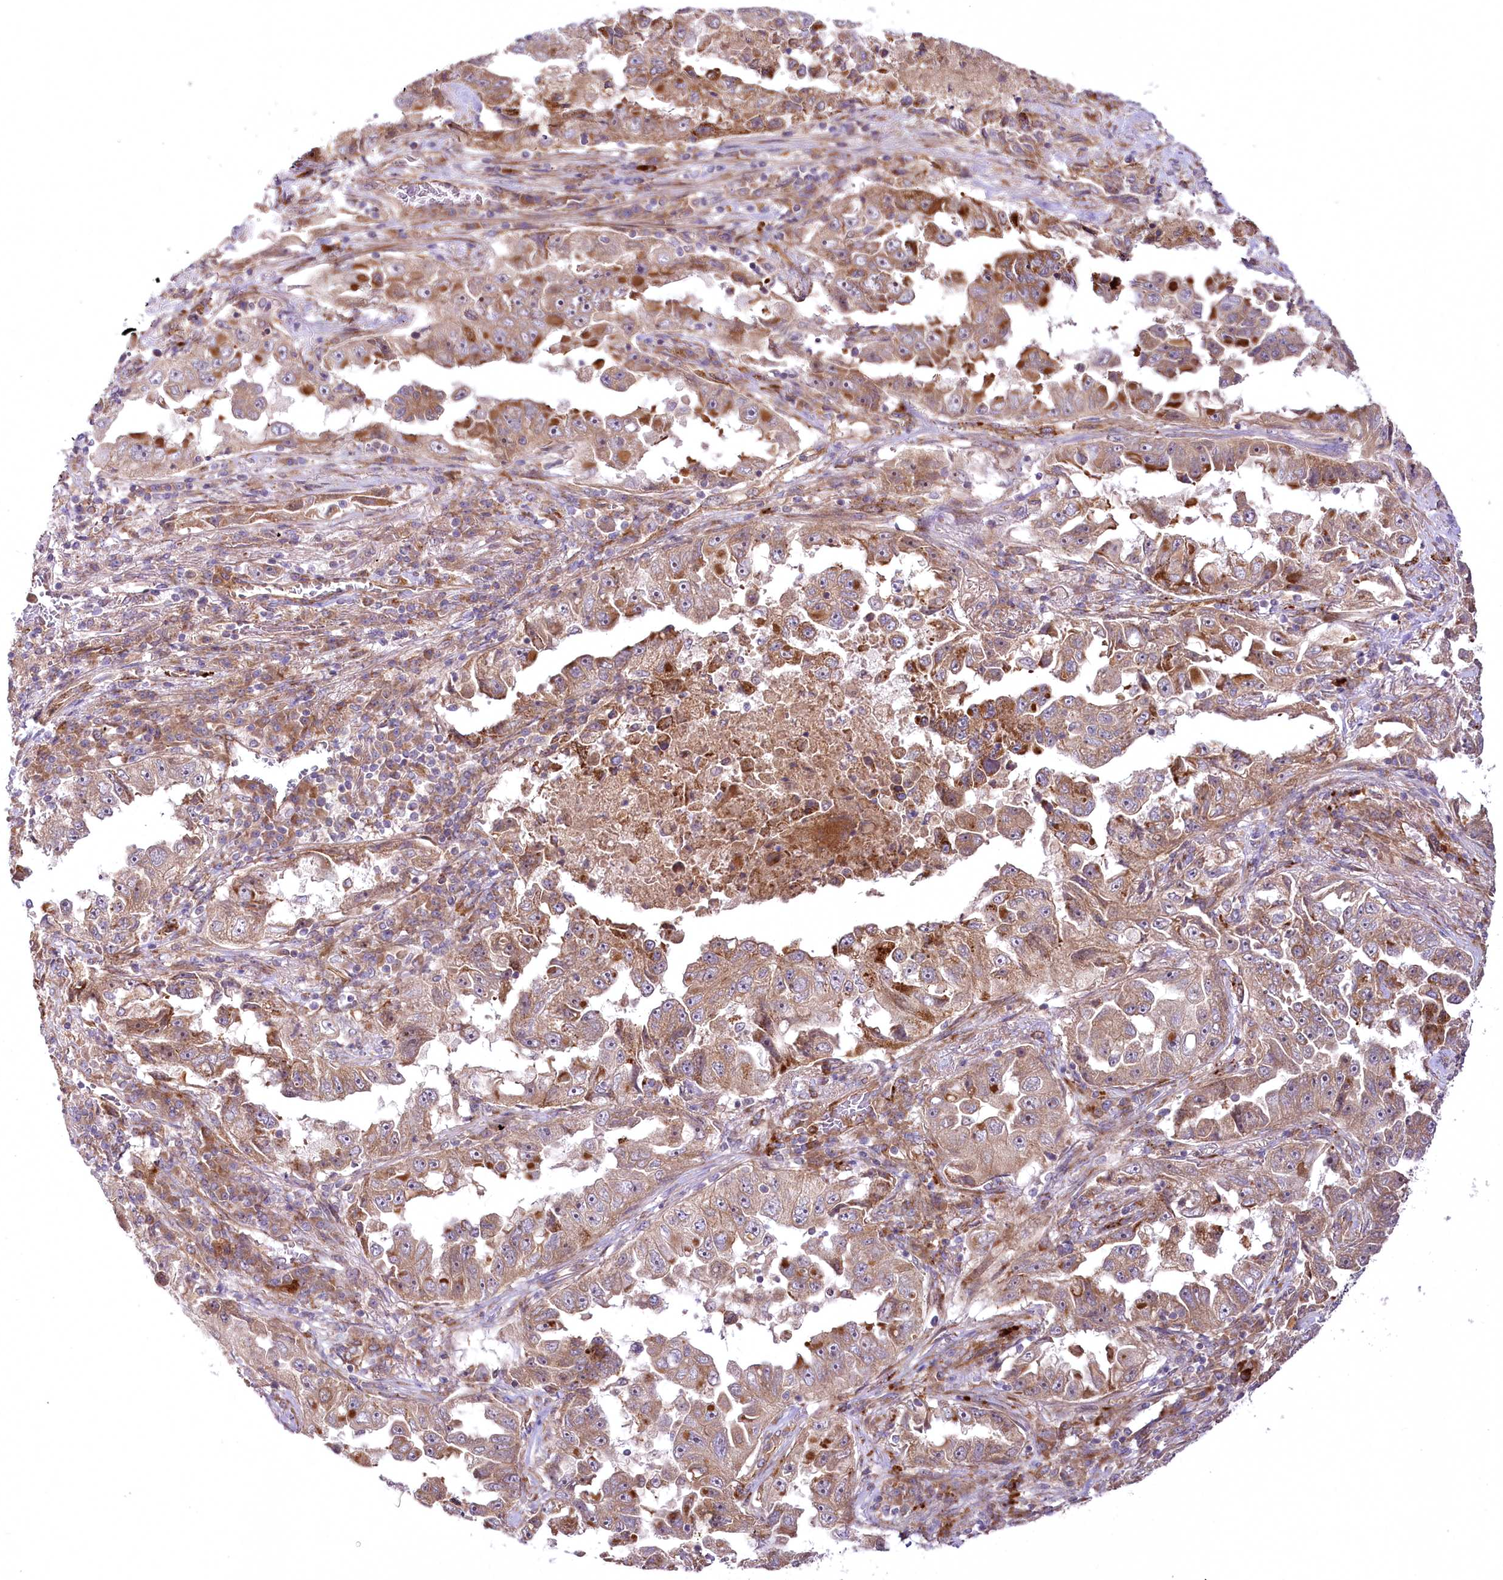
{"staining": {"intensity": "moderate", "quantity": ">75%", "location": "cytoplasmic/membranous"}, "tissue": "lung cancer", "cell_type": "Tumor cells", "image_type": "cancer", "snomed": [{"axis": "morphology", "description": "Adenocarcinoma, NOS"}, {"axis": "topography", "description": "Lung"}], "caption": "A brown stain shows moderate cytoplasmic/membranous positivity of a protein in human lung adenocarcinoma tumor cells.", "gene": "PSTK", "patient": {"sex": "female", "age": 51}}